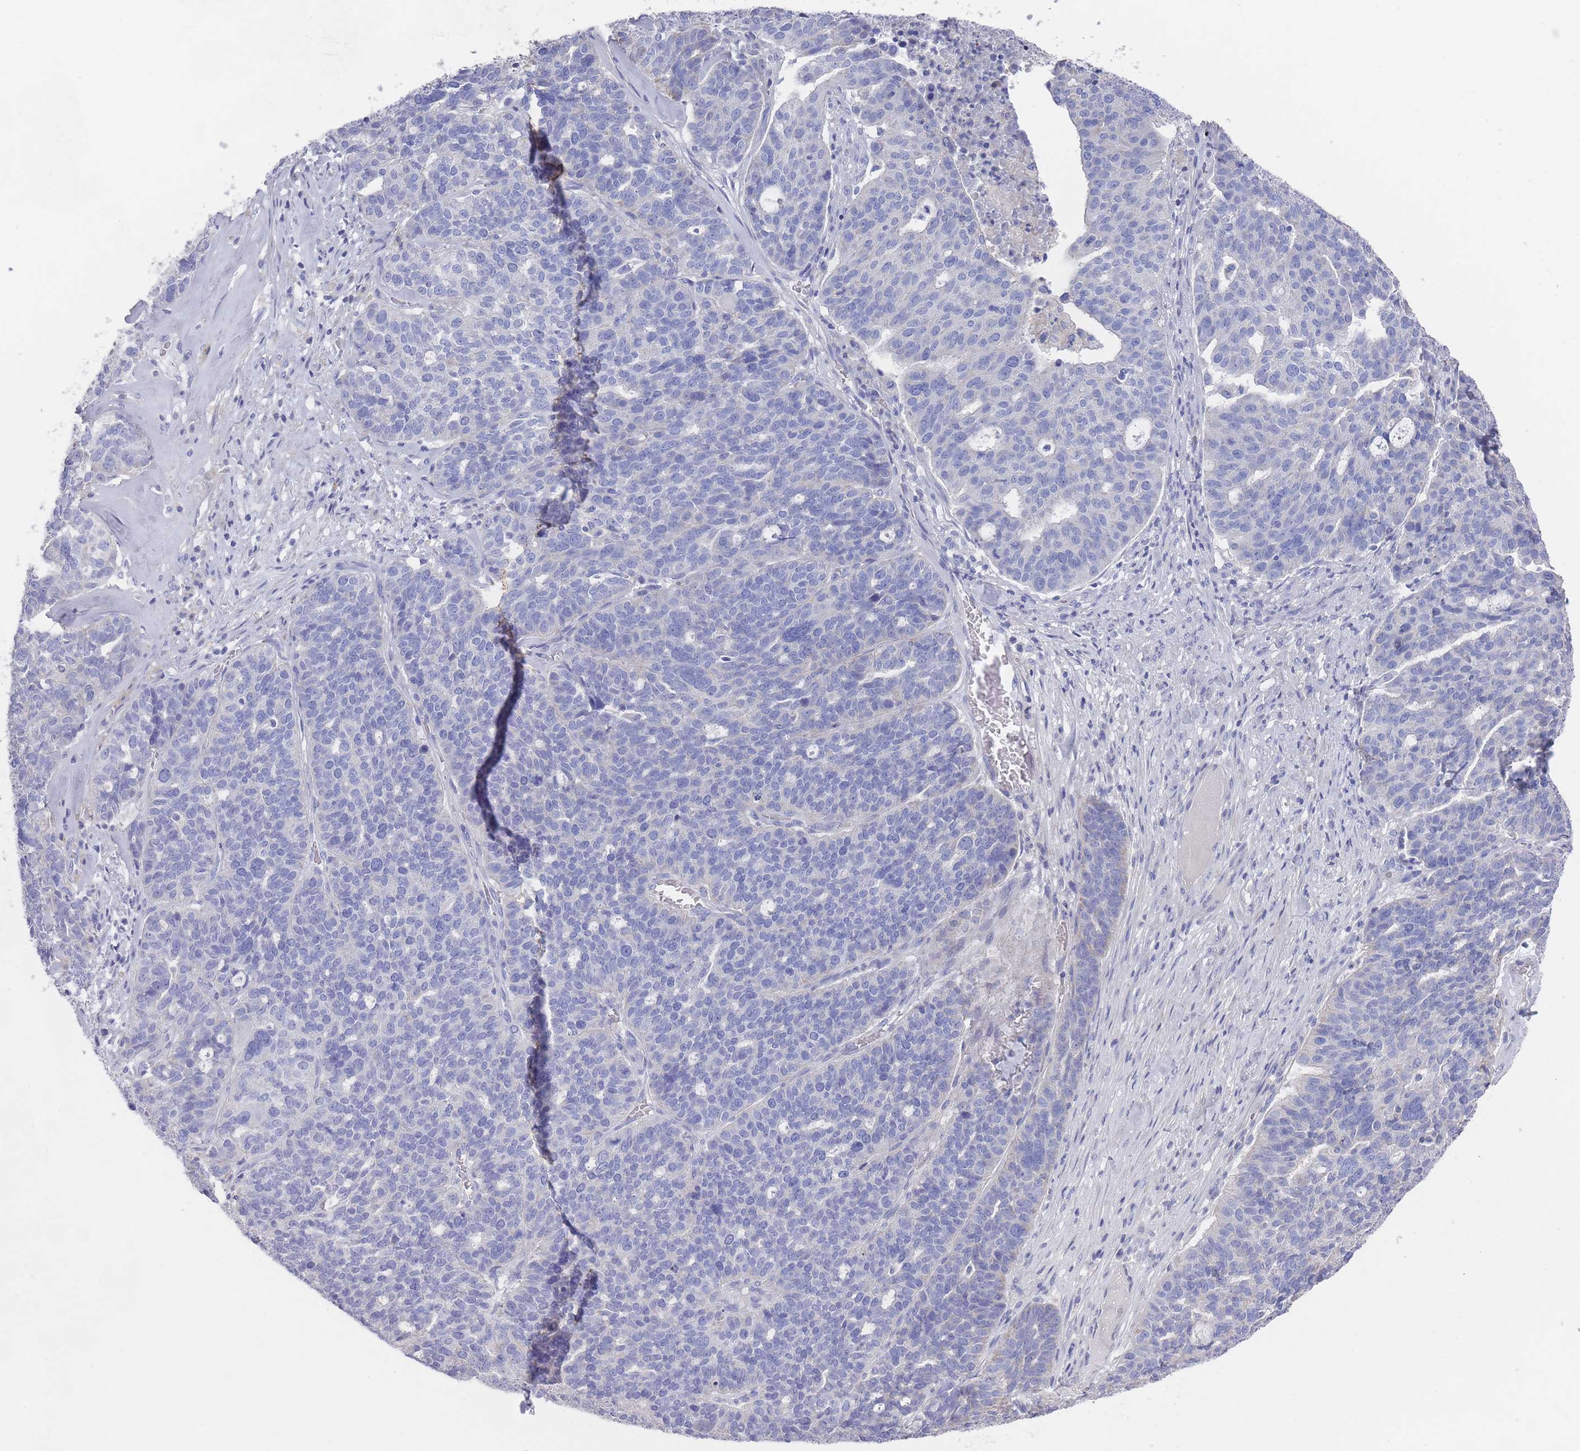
{"staining": {"intensity": "negative", "quantity": "none", "location": "none"}, "tissue": "ovarian cancer", "cell_type": "Tumor cells", "image_type": "cancer", "snomed": [{"axis": "morphology", "description": "Cystadenocarcinoma, serous, NOS"}, {"axis": "topography", "description": "Ovary"}], "caption": "High magnification brightfield microscopy of serous cystadenocarcinoma (ovarian) stained with DAB (3,3'-diaminobenzidine) (brown) and counterstained with hematoxylin (blue): tumor cells show no significant staining. (DAB (3,3'-diaminobenzidine) immunohistochemistry, high magnification).", "gene": "SCCPDH", "patient": {"sex": "female", "age": 59}}